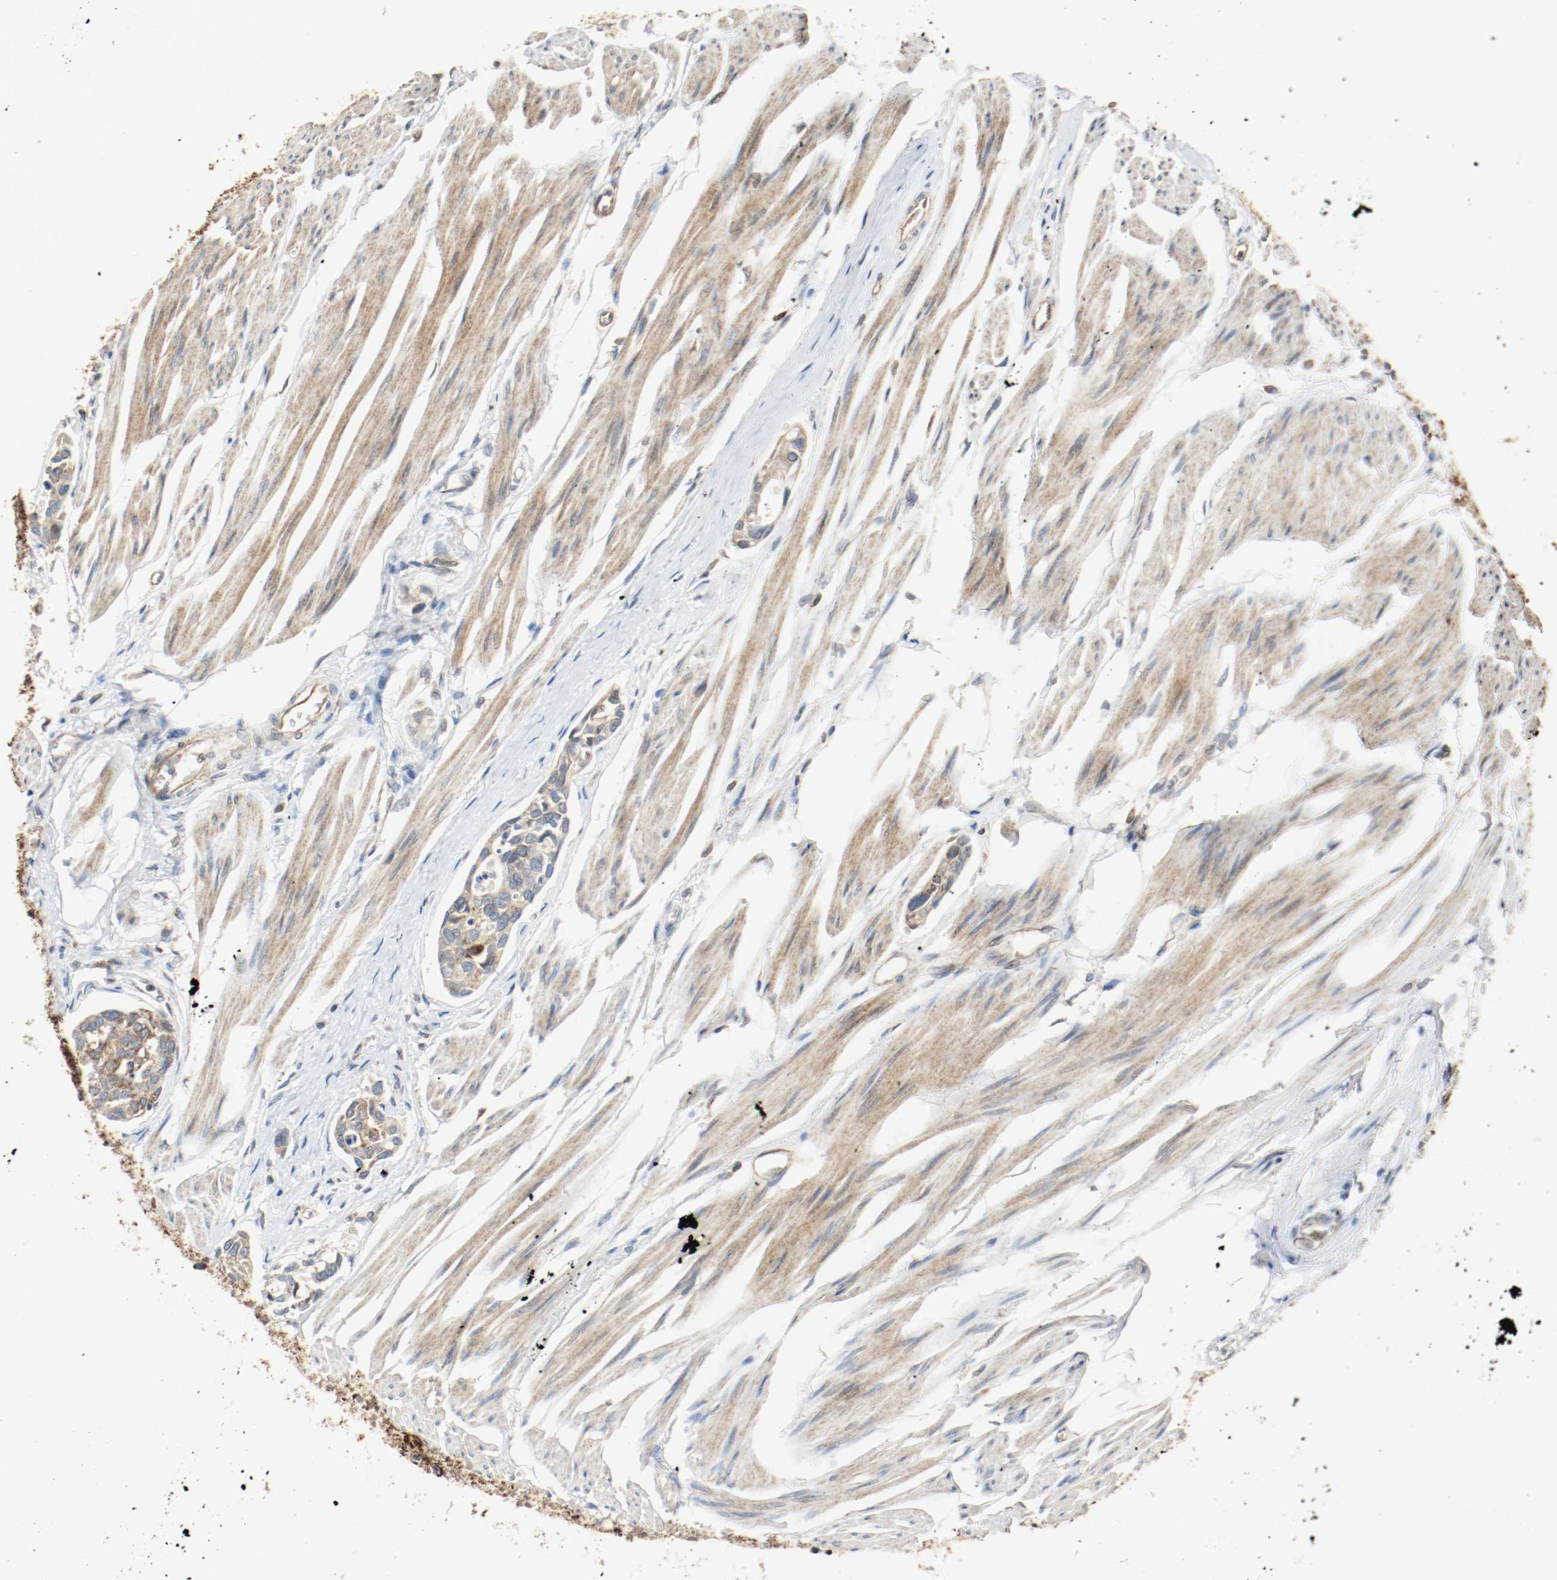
{"staining": {"intensity": "moderate", "quantity": ">75%", "location": "cytoplasmic/membranous"}, "tissue": "urothelial cancer", "cell_type": "Tumor cells", "image_type": "cancer", "snomed": [{"axis": "morphology", "description": "Urothelial carcinoma, High grade"}, {"axis": "topography", "description": "Urinary bladder"}], "caption": "Human urothelial carcinoma (high-grade) stained with a protein marker reveals moderate staining in tumor cells.", "gene": "ALDH4A1", "patient": {"sex": "male", "age": 78}}